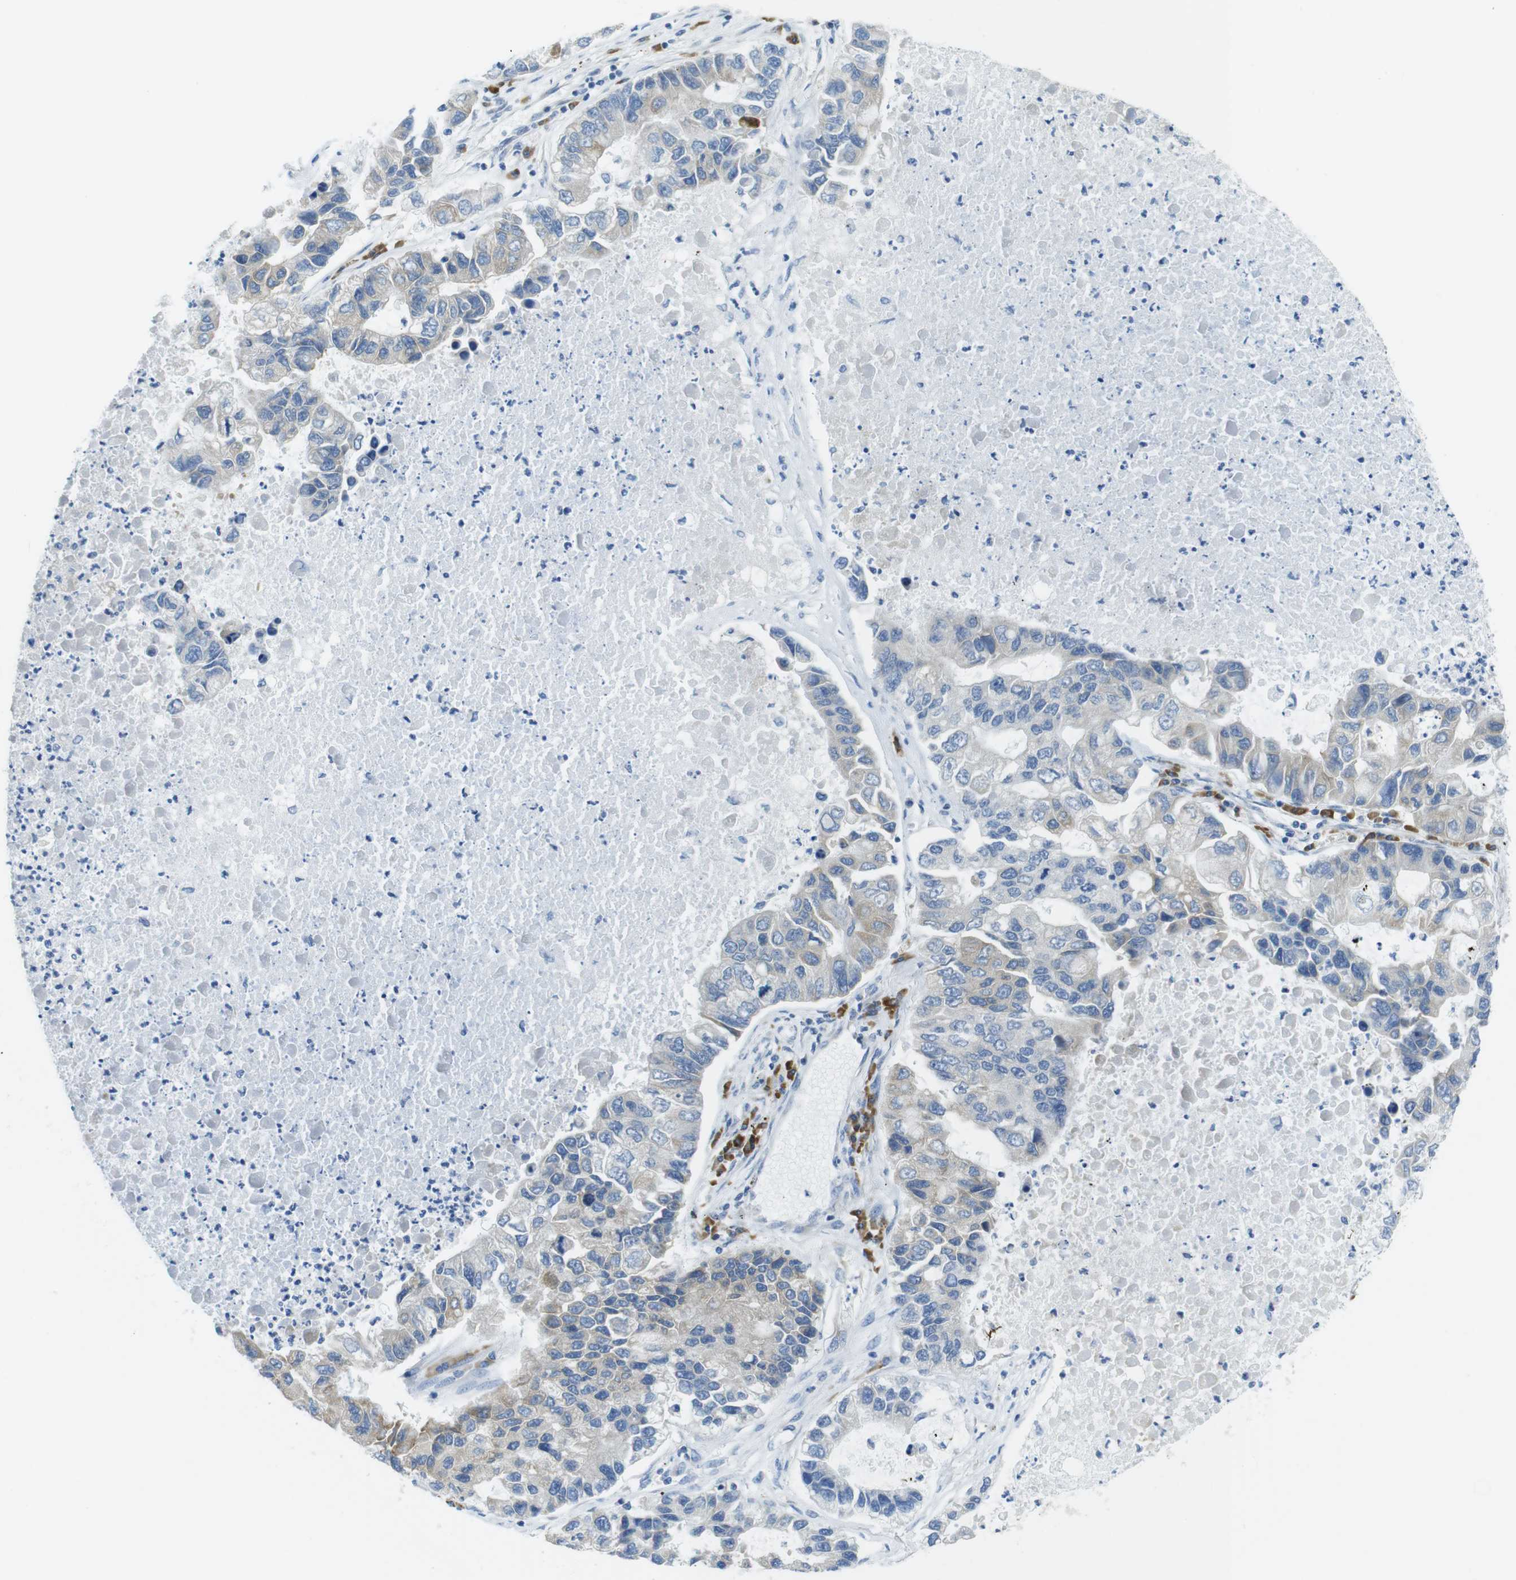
{"staining": {"intensity": "weak", "quantity": "25%-75%", "location": "cytoplasmic/membranous"}, "tissue": "lung cancer", "cell_type": "Tumor cells", "image_type": "cancer", "snomed": [{"axis": "morphology", "description": "Adenocarcinoma, NOS"}, {"axis": "topography", "description": "Lung"}], "caption": "IHC of human lung adenocarcinoma reveals low levels of weak cytoplasmic/membranous staining in about 25%-75% of tumor cells.", "gene": "CLPTM1L", "patient": {"sex": "female", "age": 51}}